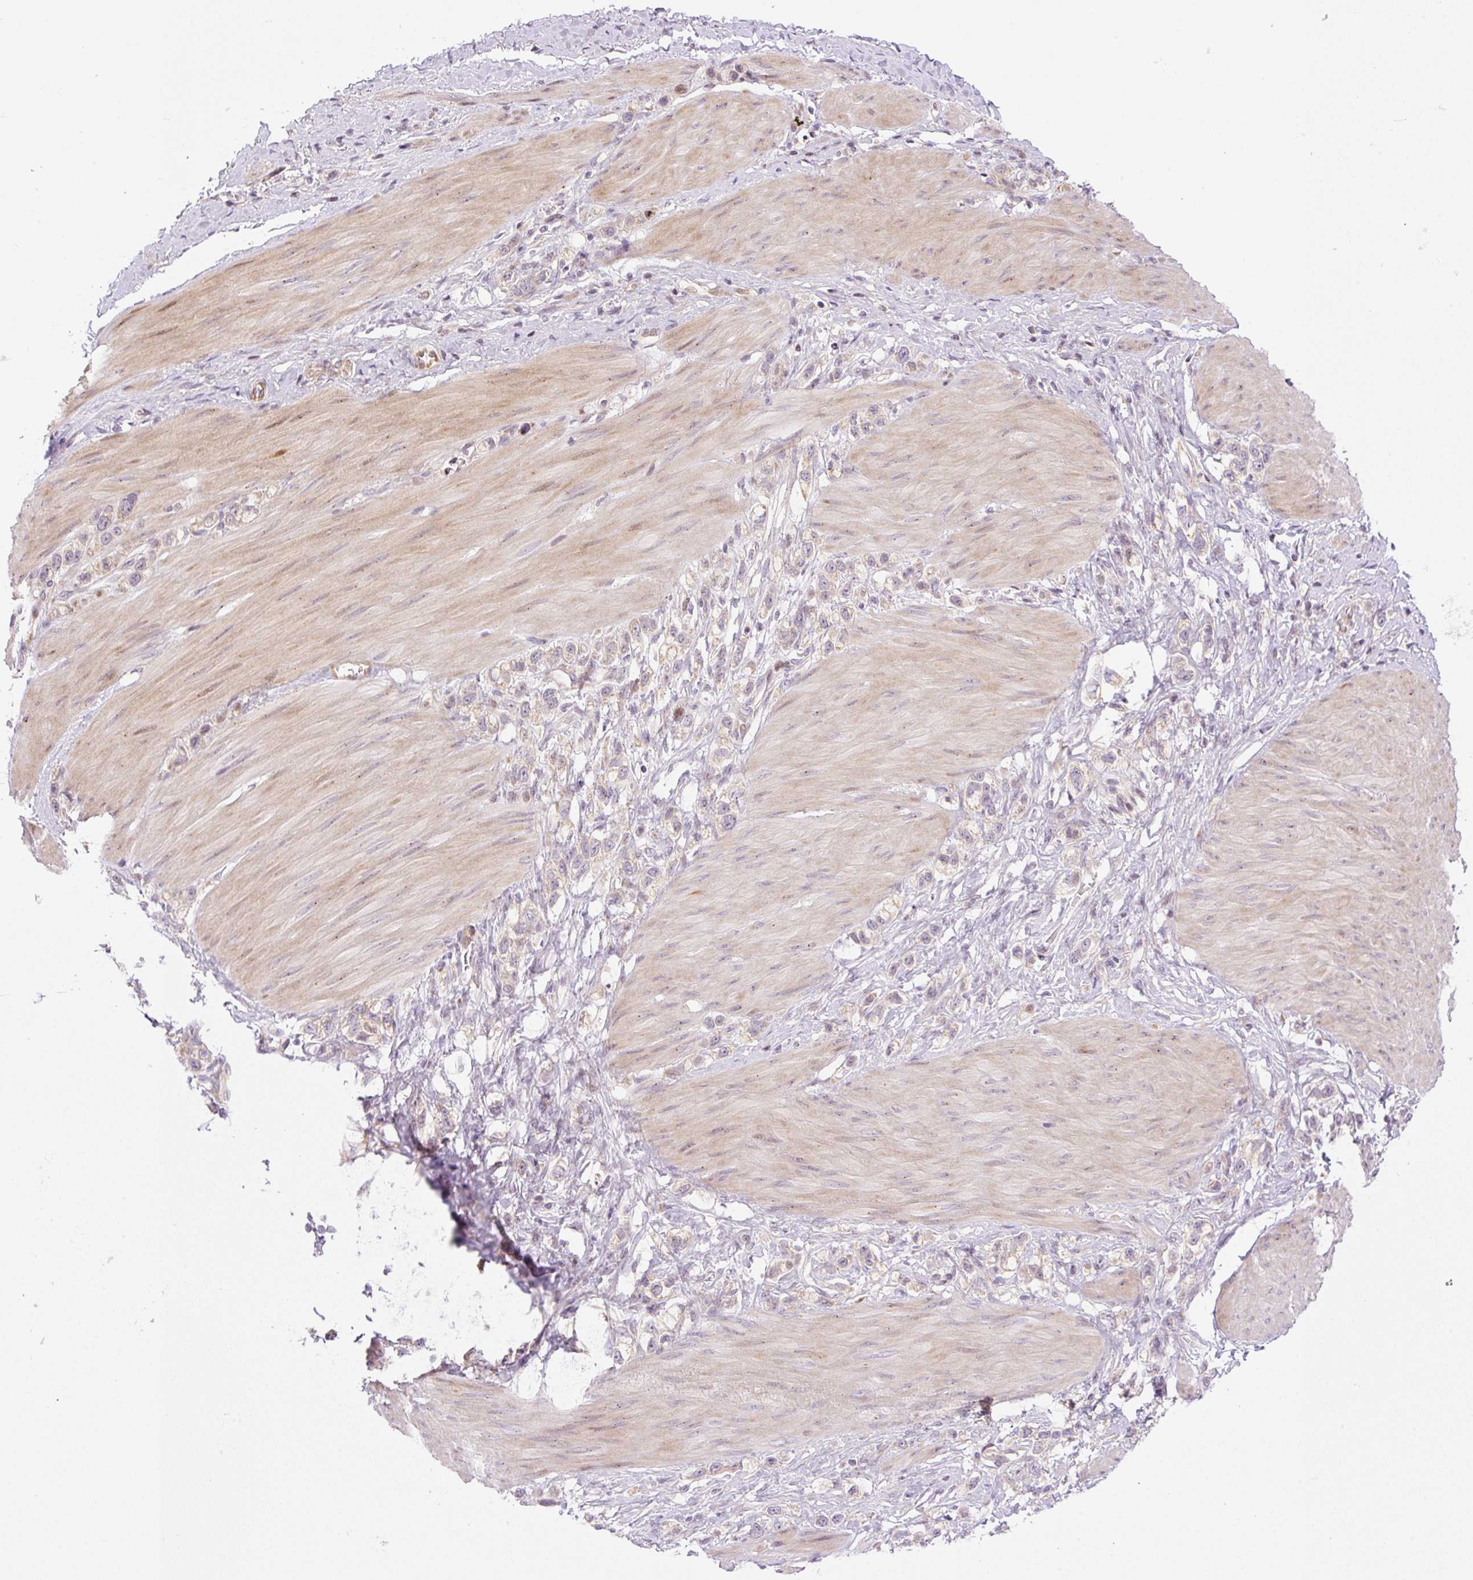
{"staining": {"intensity": "weak", "quantity": "<25%", "location": "cytoplasmic/membranous"}, "tissue": "stomach cancer", "cell_type": "Tumor cells", "image_type": "cancer", "snomed": [{"axis": "morphology", "description": "Adenocarcinoma, NOS"}, {"axis": "topography", "description": "Stomach"}], "caption": "DAB (3,3'-diaminobenzidine) immunohistochemical staining of adenocarcinoma (stomach) shows no significant positivity in tumor cells.", "gene": "ZNF394", "patient": {"sex": "female", "age": 65}}